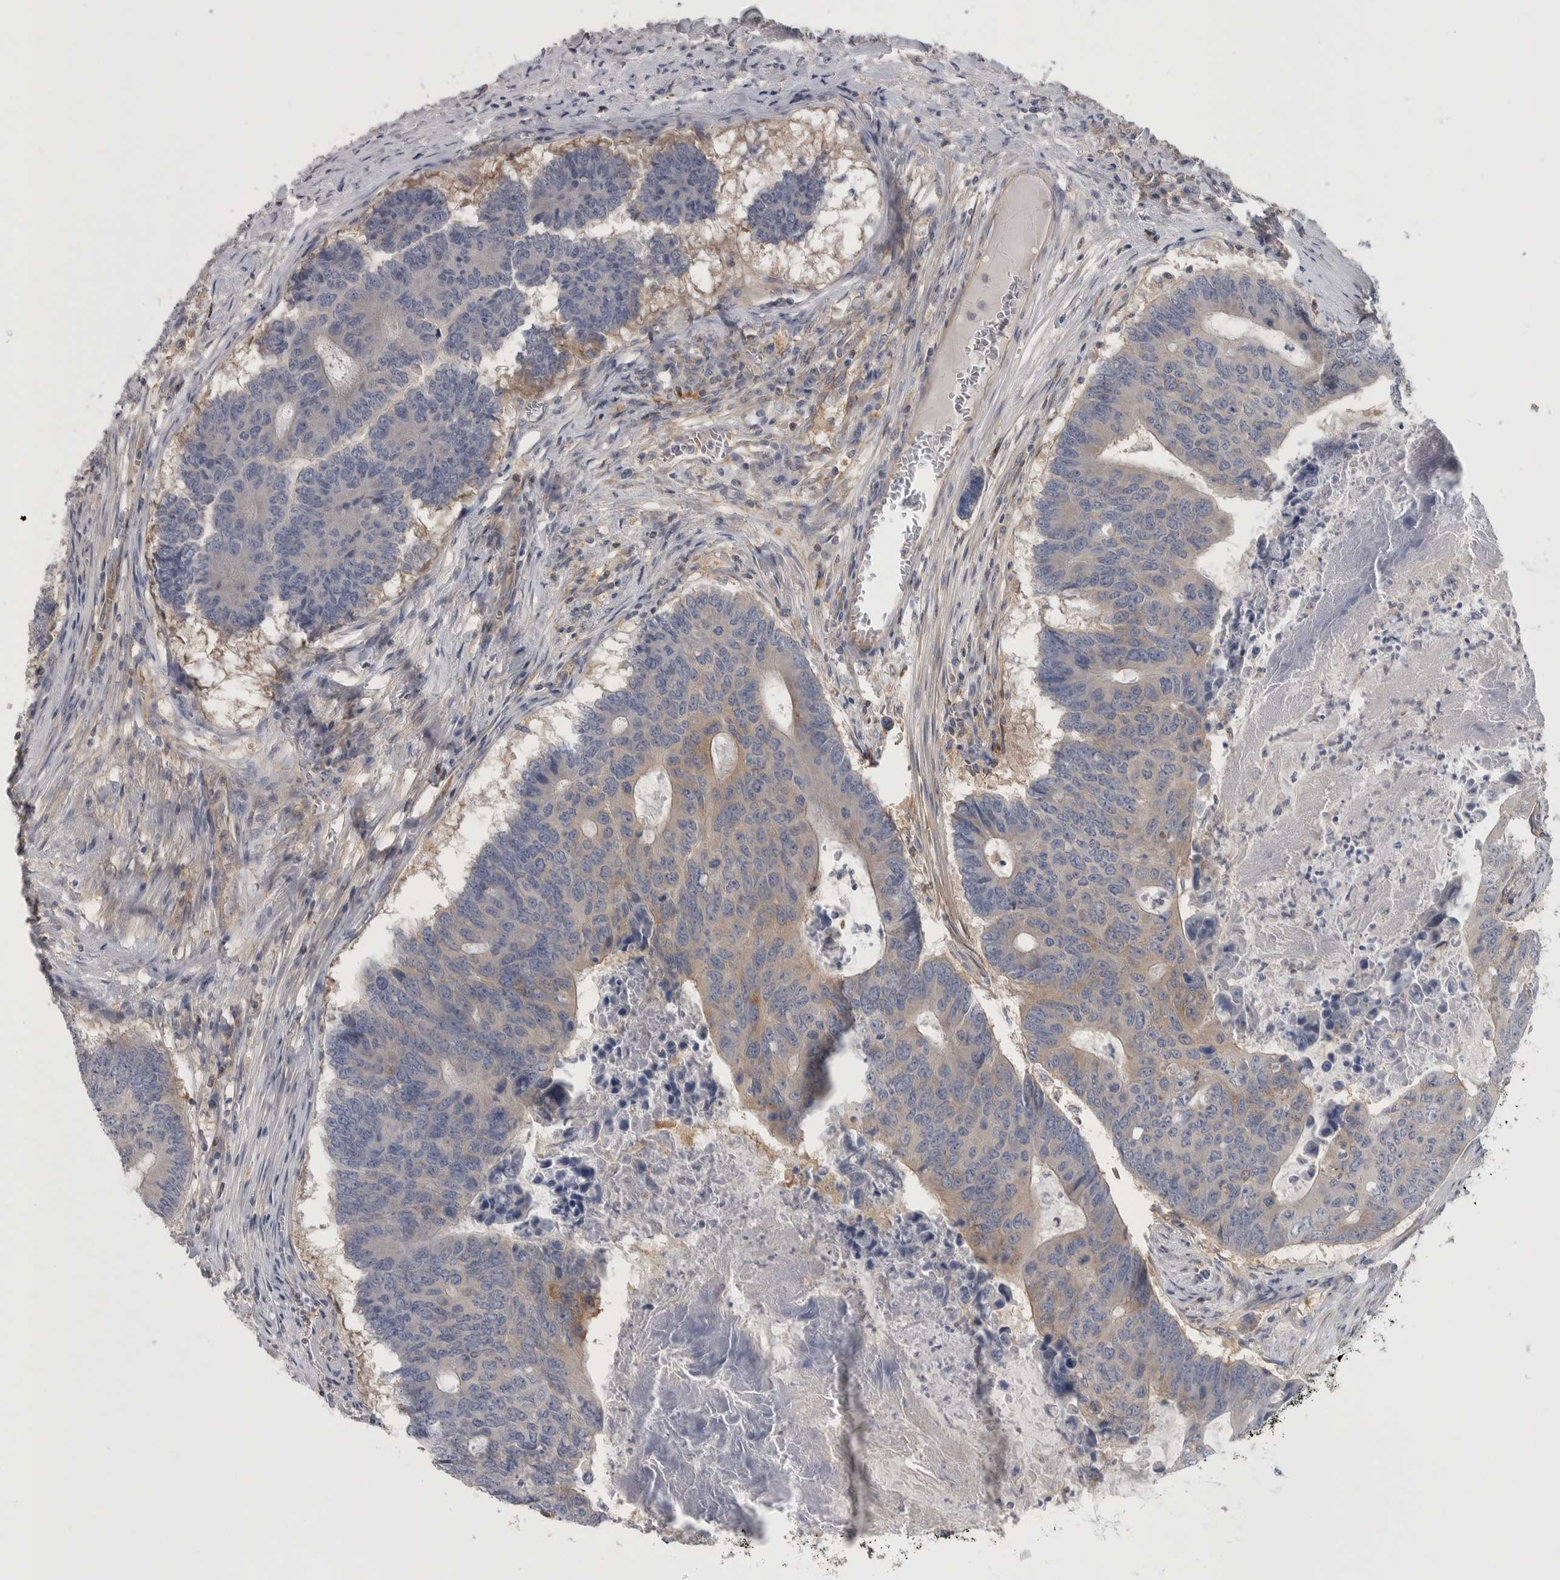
{"staining": {"intensity": "moderate", "quantity": "25%-75%", "location": "cytoplasmic/membranous"}, "tissue": "colorectal cancer", "cell_type": "Tumor cells", "image_type": "cancer", "snomed": [{"axis": "morphology", "description": "Adenocarcinoma, NOS"}, {"axis": "topography", "description": "Colon"}], "caption": "This image displays adenocarcinoma (colorectal) stained with IHC to label a protein in brown. The cytoplasmic/membranous of tumor cells show moderate positivity for the protein. Nuclei are counter-stained blue.", "gene": "NFKB2", "patient": {"sex": "male", "age": 87}}